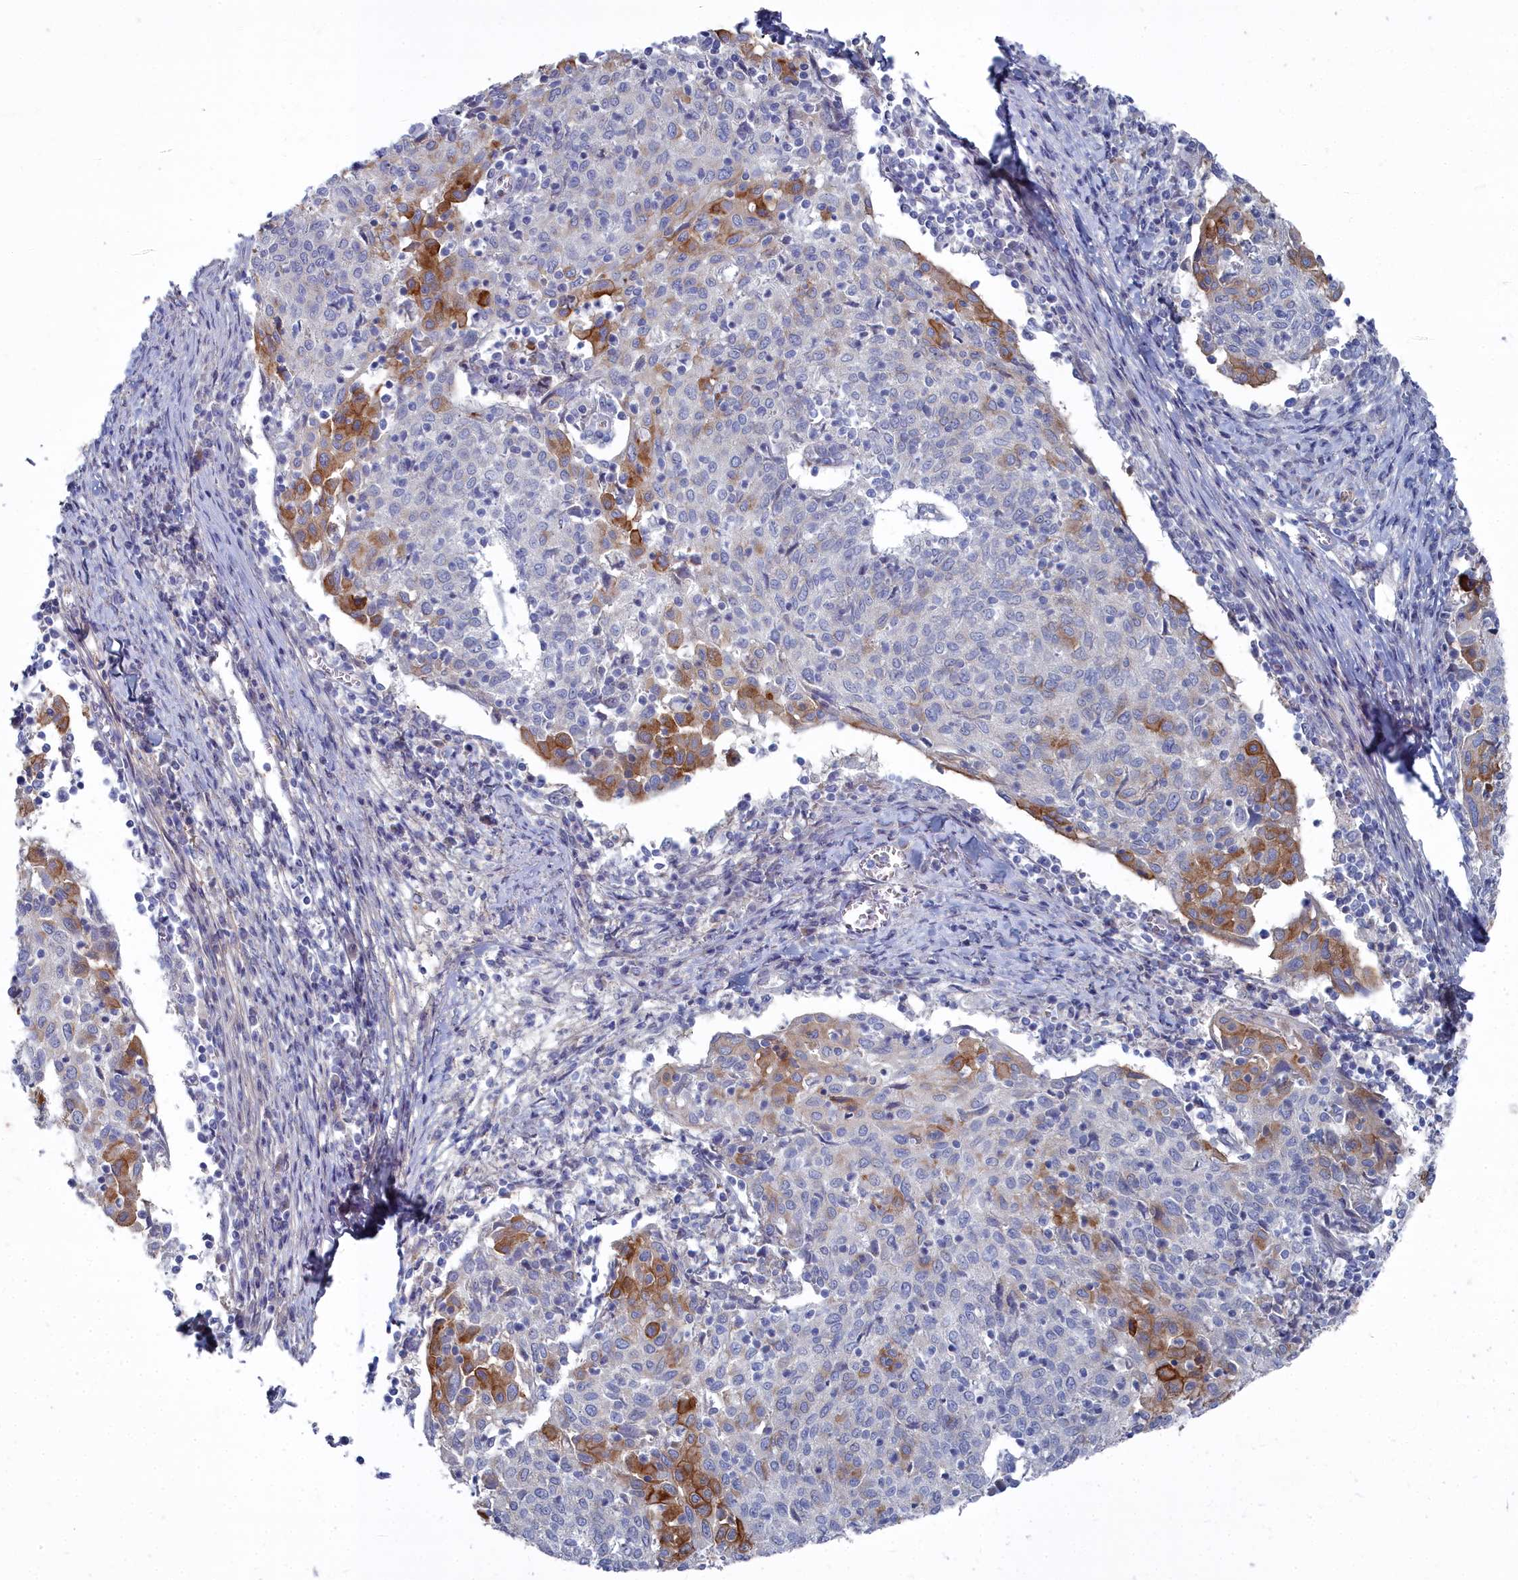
{"staining": {"intensity": "moderate", "quantity": "<25%", "location": "cytoplasmic/membranous"}, "tissue": "cervical cancer", "cell_type": "Tumor cells", "image_type": "cancer", "snomed": [{"axis": "morphology", "description": "Squamous cell carcinoma, NOS"}, {"axis": "topography", "description": "Cervix"}], "caption": "Squamous cell carcinoma (cervical) tissue reveals moderate cytoplasmic/membranous staining in approximately <25% of tumor cells", "gene": "SHISAL2A", "patient": {"sex": "female", "age": 52}}